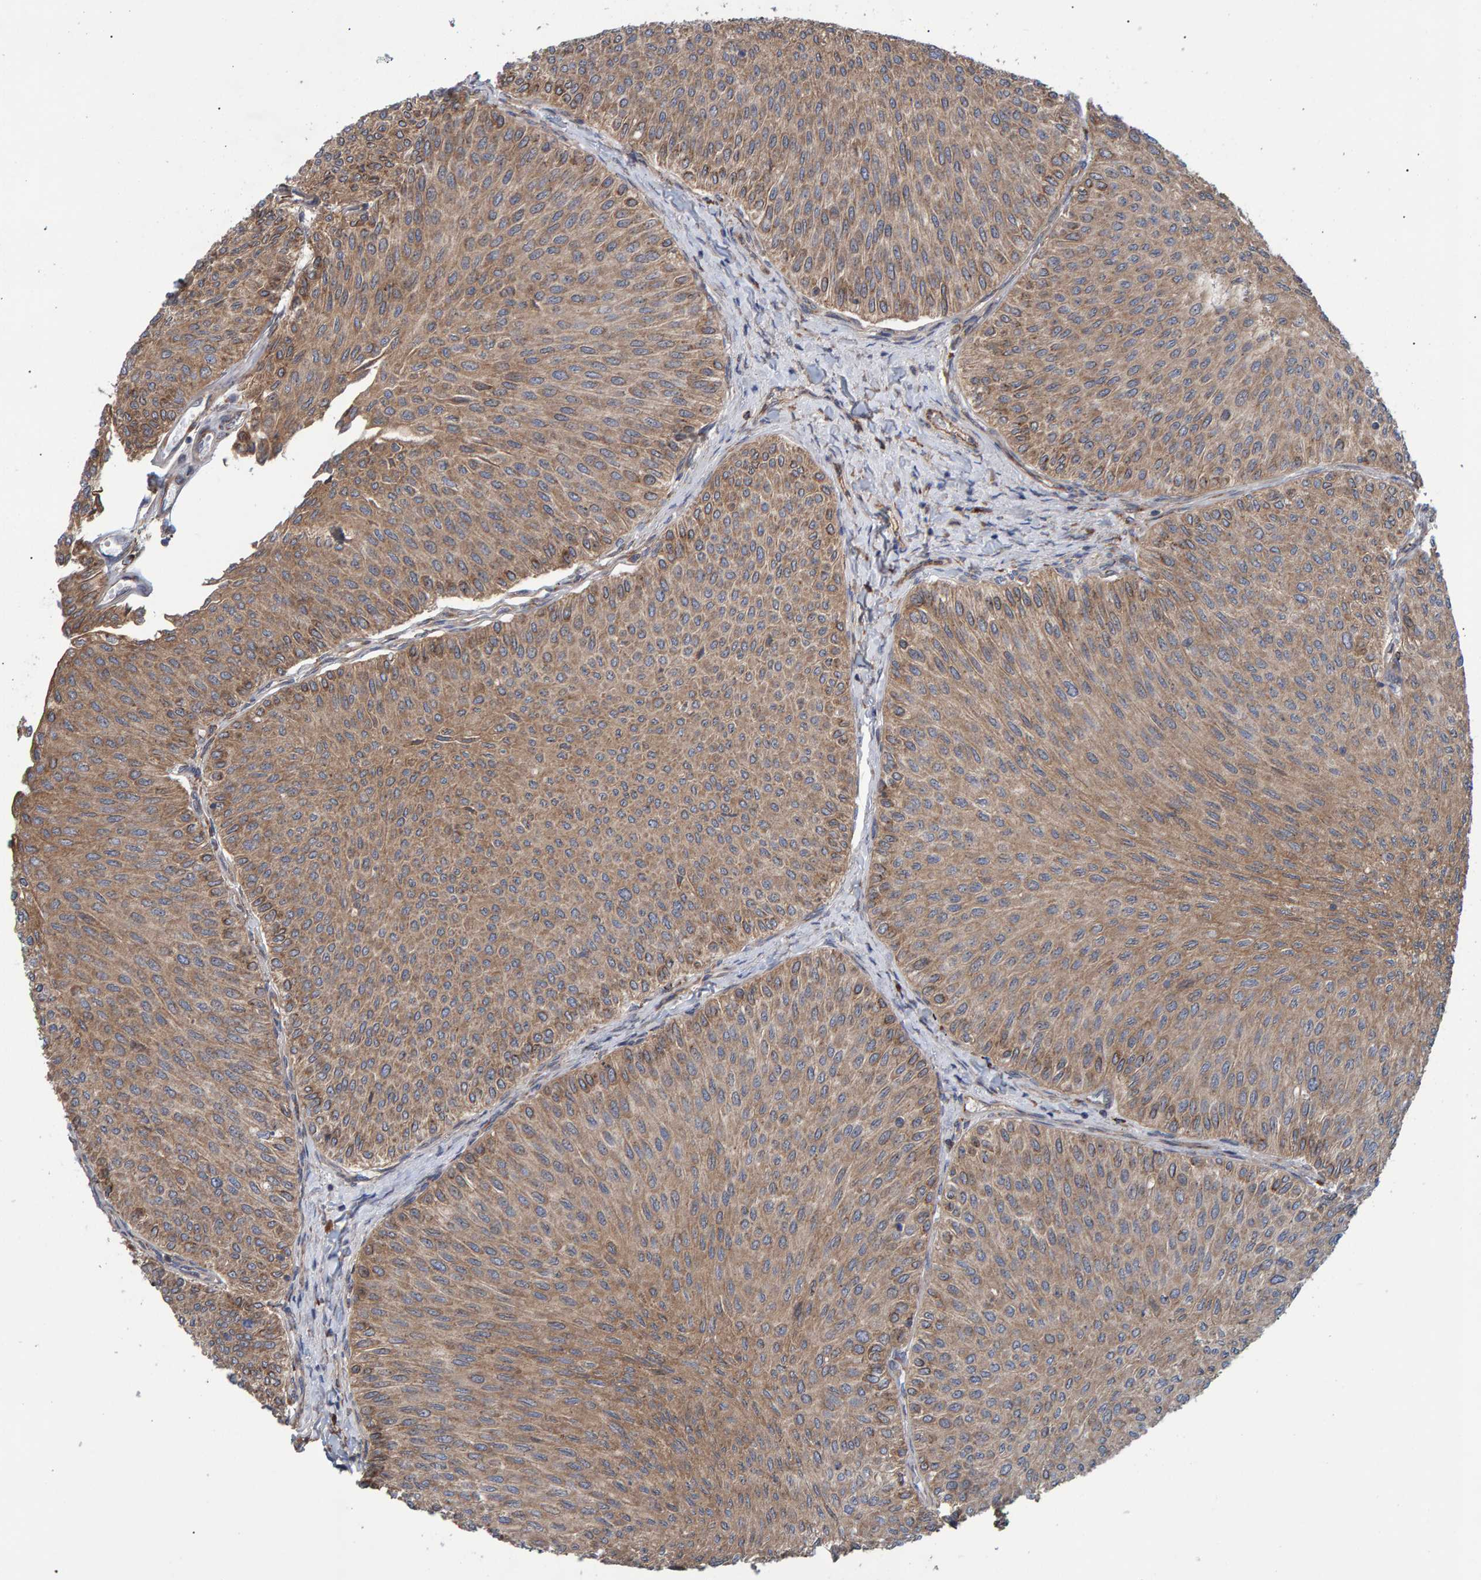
{"staining": {"intensity": "moderate", "quantity": ">75%", "location": "cytoplasmic/membranous"}, "tissue": "urothelial cancer", "cell_type": "Tumor cells", "image_type": "cancer", "snomed": [{"axis": "morphology", "description": "Urothelial carcinoma, Low grade"}, {"axis": "topography", "description": "Urinary bladder"}], "caption": "This is a micrograph of immunohistochemistry staining of urothelial cancer, which shows moderate positivity in the cytoplasmic/membranous of tumor cells.", "gene": "FAM117A", "patient": {"sex": "male", "age": 78}}